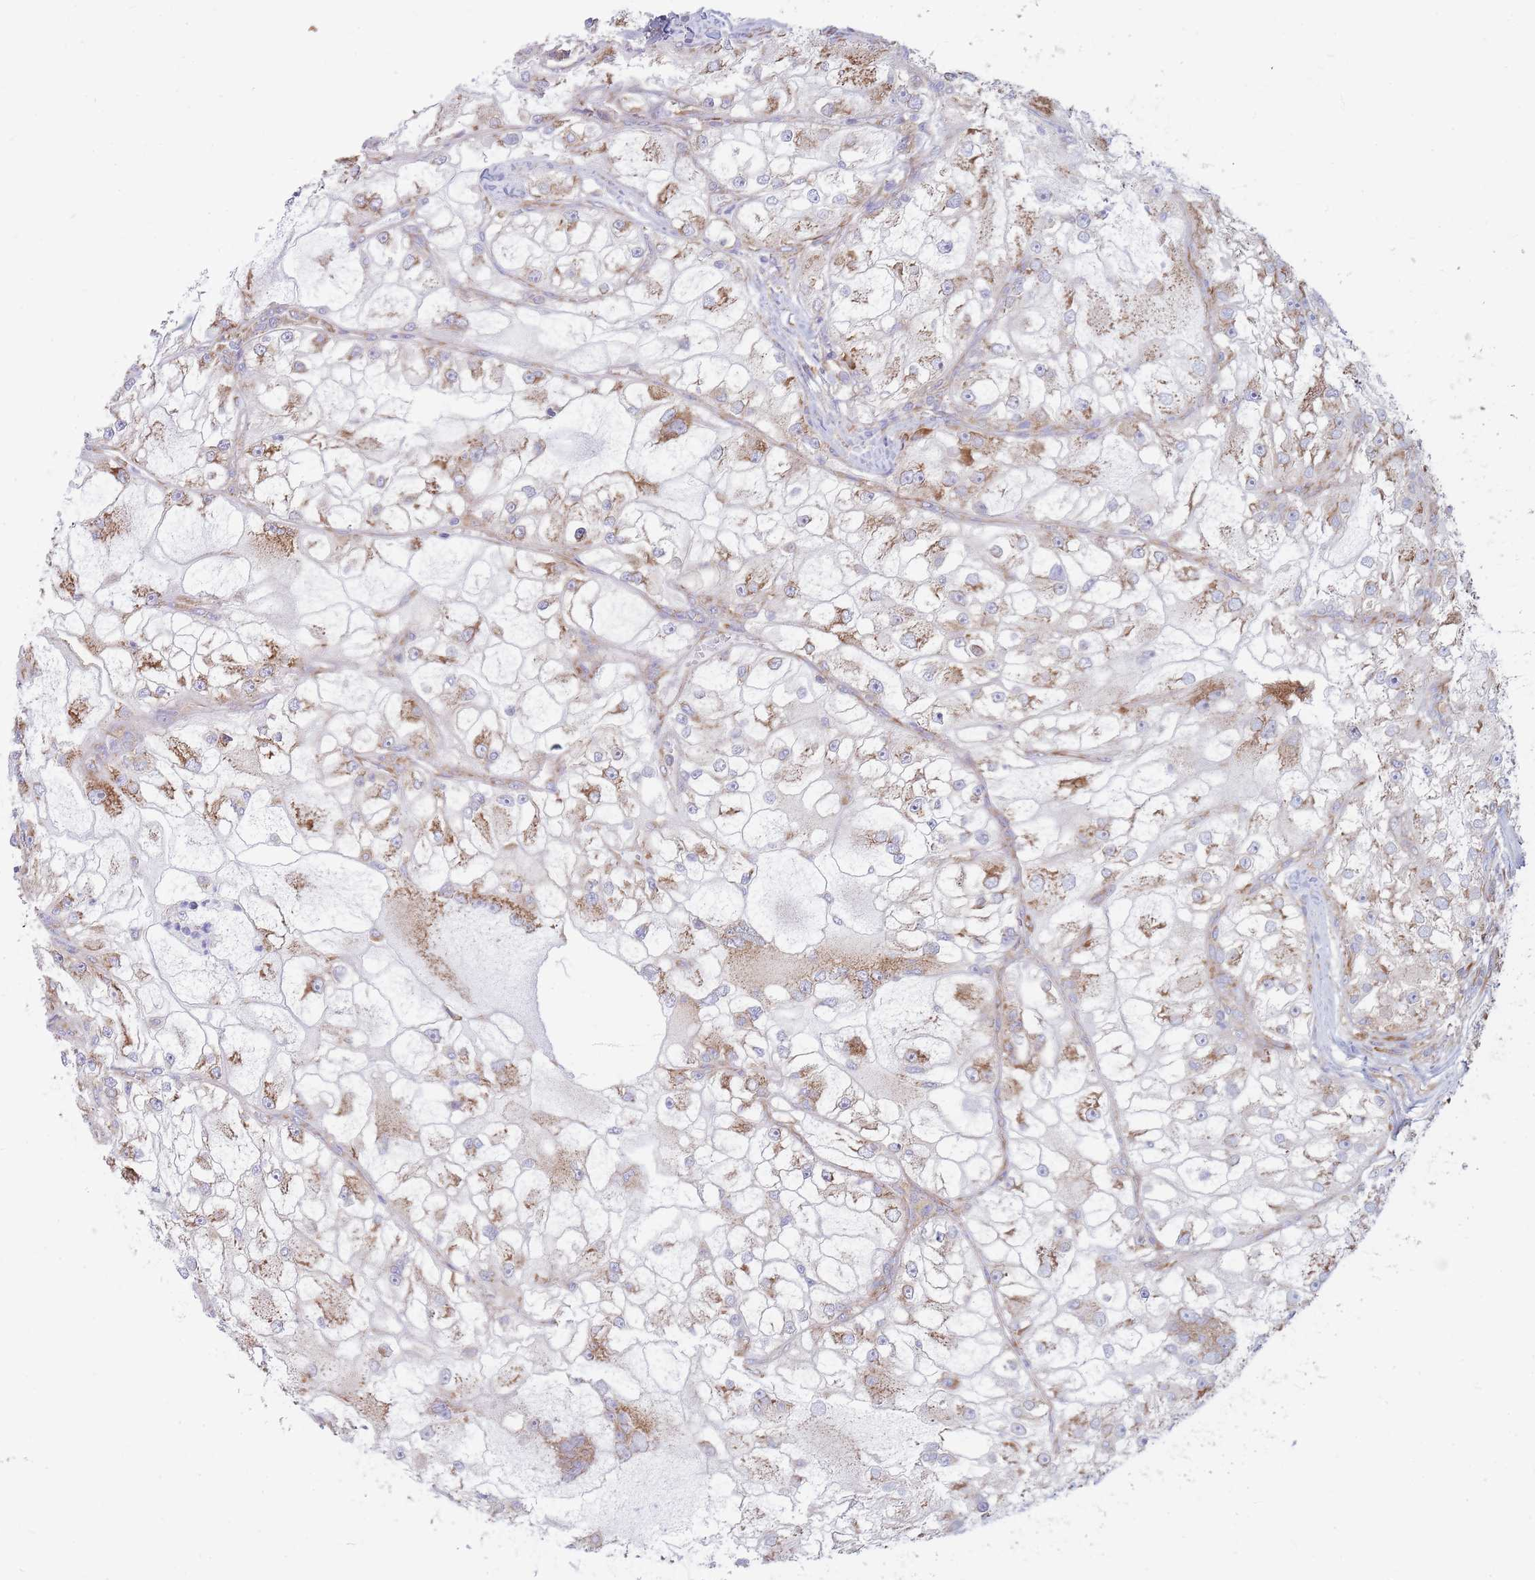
{"staining": {"intensity": "moderate", "quantity": "25%-75%", "location": "cytoplasmic/membranous"}, "tissue": "renal cancer", "cell_type": "Tumor cells", "image_type": "cancer", "snomed": [{"axis": "morphology", "description": "Adenocarcinoma, NOS"}, {"axis": "topography", "description": "Kidney"}], "caption": "Renal cancer stained with a protein marker exhibits moderate staining in tumor cells.", "gene": "RPL8", "patient": {"sex": "female", "age": 72}}